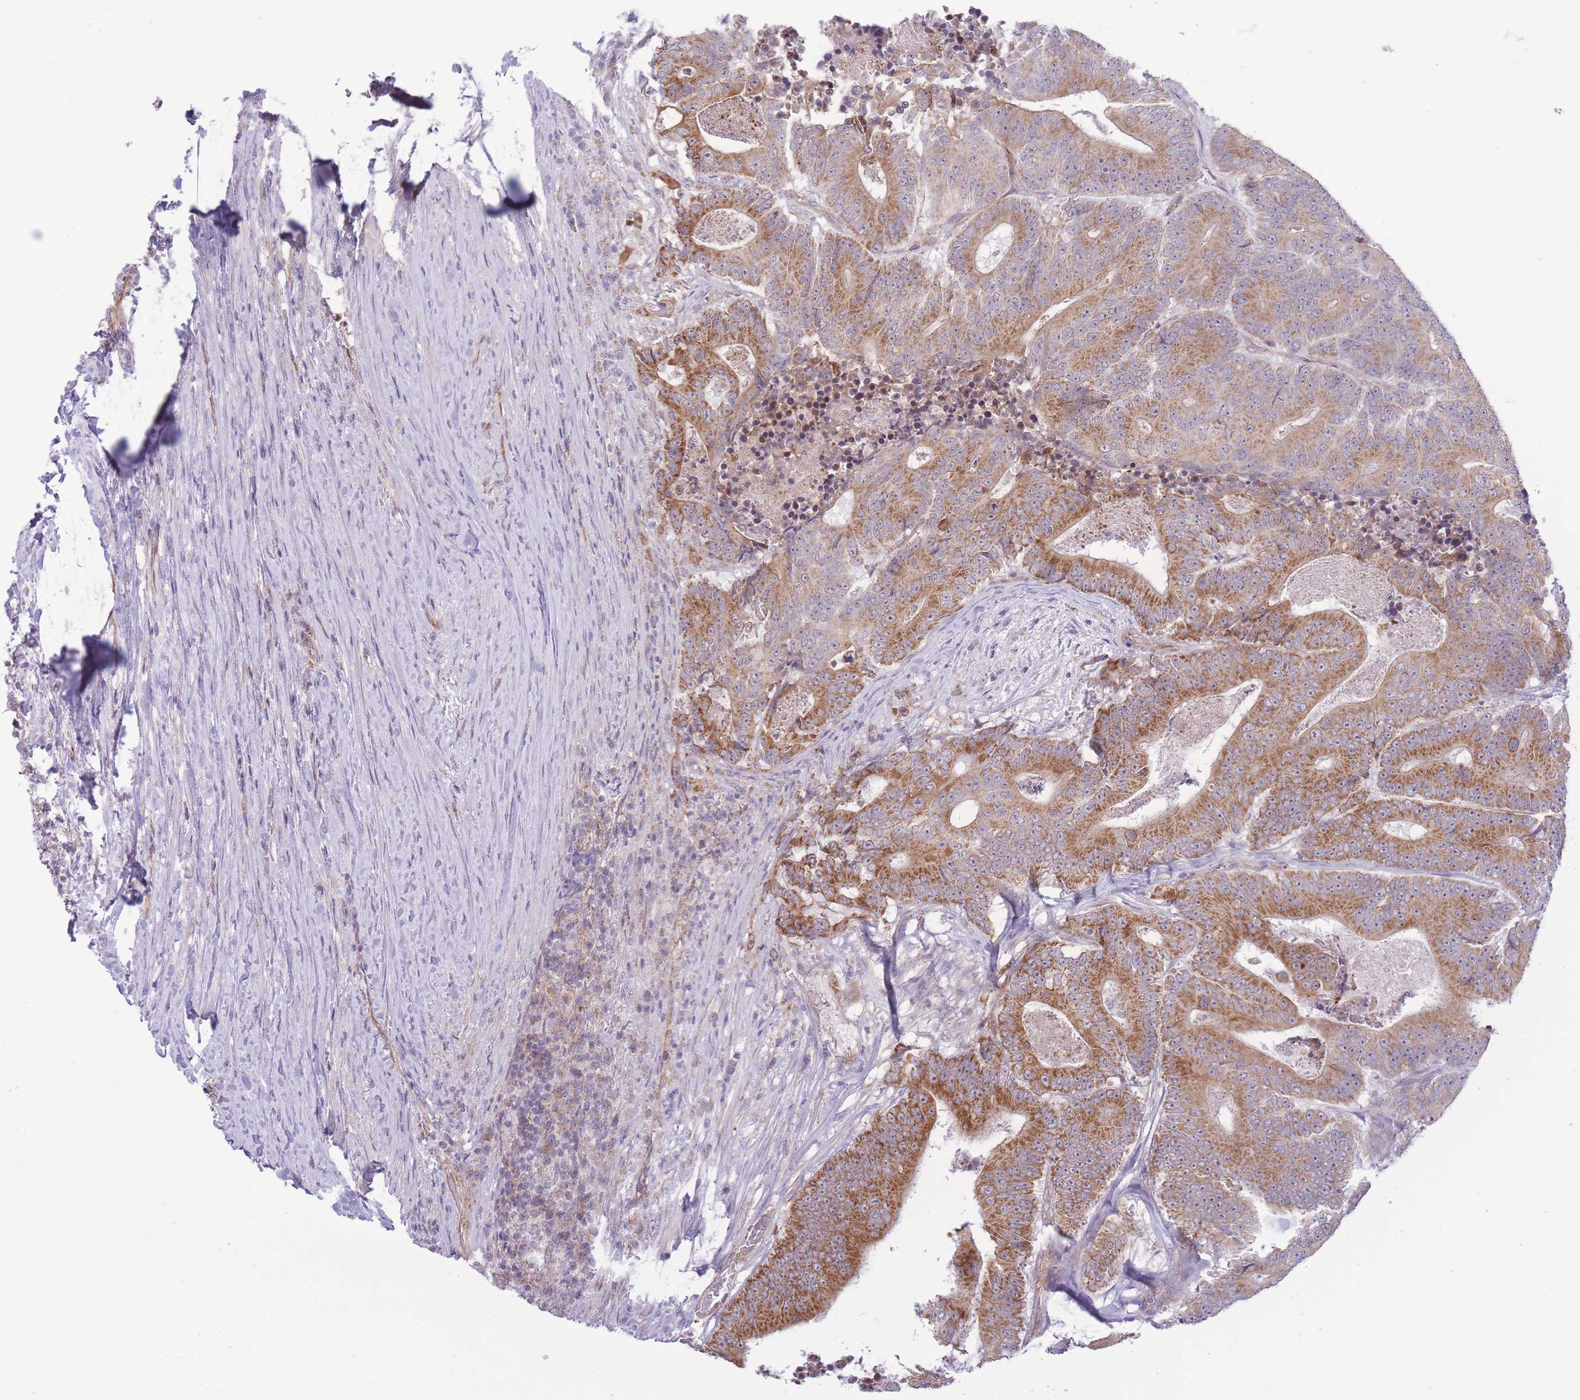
{"staining": {"intensity": "moderate", "quantity": ">75%", "location": "cytoplasmic/membranous"}, "tissue": "colorectal cancer", "cell_type": "Tumor cells", "image_type": "cancer", "snomed": [{"axis": "morphology", "description": "Adenocarcinoma, NOS"}, {"axis": "topography", "description": "Colon"}], "caption": "Immunohistochemistry of human colorectal cancer exhibits medium levels of moderate cytoplasmic/membranous positivity in approximately >75% of tumor cells. (DAB = brown stain, brightfield microscopy at high magnification).", "gene": "MRPS31", "patient": {"sex": "male", "age": 83}}